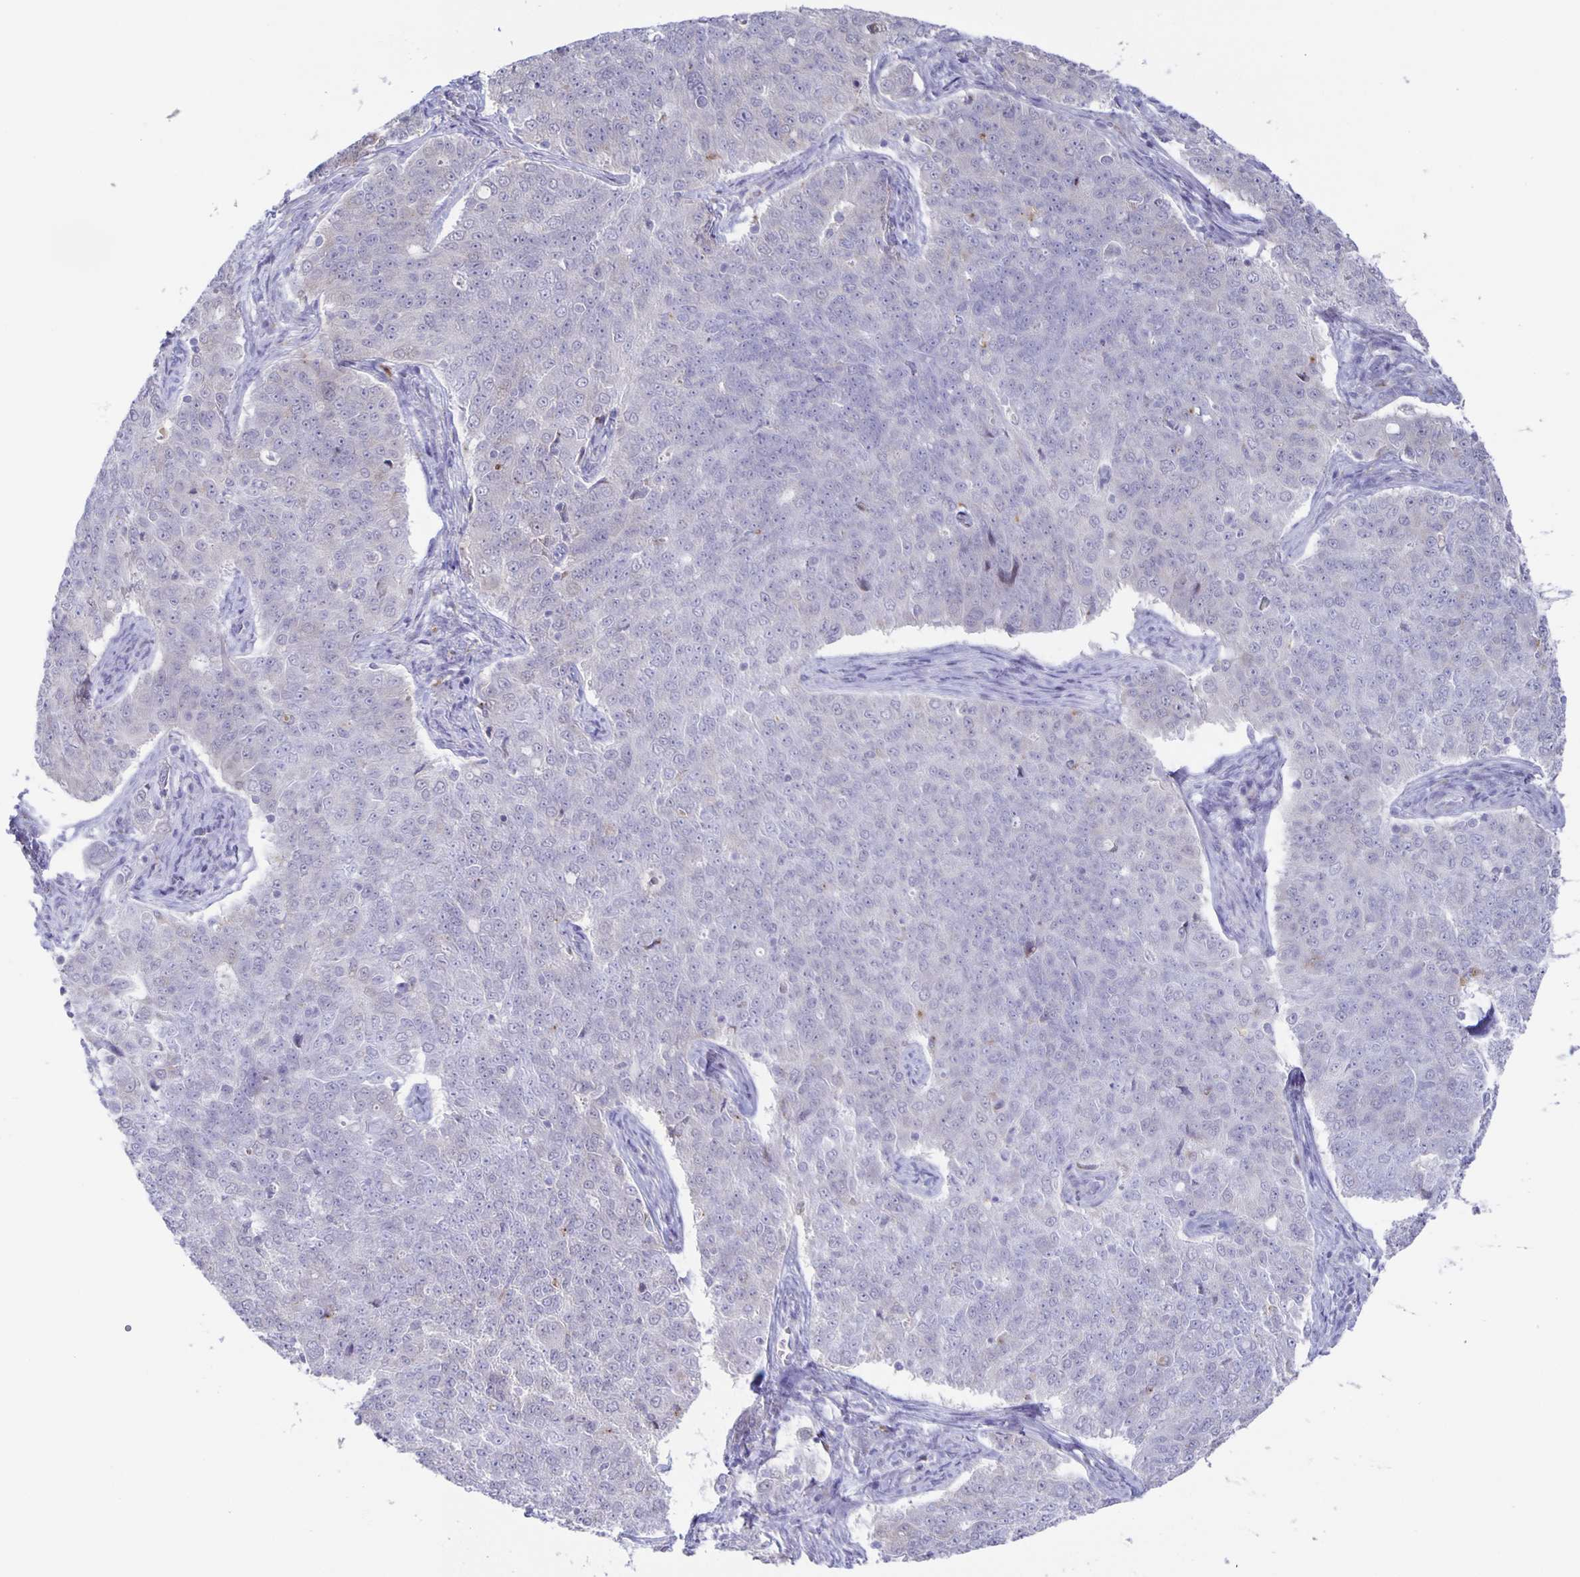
{"staining": {"intensity": "negative", "quantity": "none", "location": "none"}, "tissue": "endometrial cancer", "cell_type": "Tumor cells", "image_type": "cancer", "snomed": [{"axis": "morphology", "description": "Adenocarcinoma, NOS"}, {"axis": "topography", "description": "Endometrium"}], "caption": "This is a image of immunohistochemistry staining of endometrial adenocarcinoma, which shows no expression in tumor cells.", "gene": "LIPA", "patient": {"sex": "female", "age": 43}}